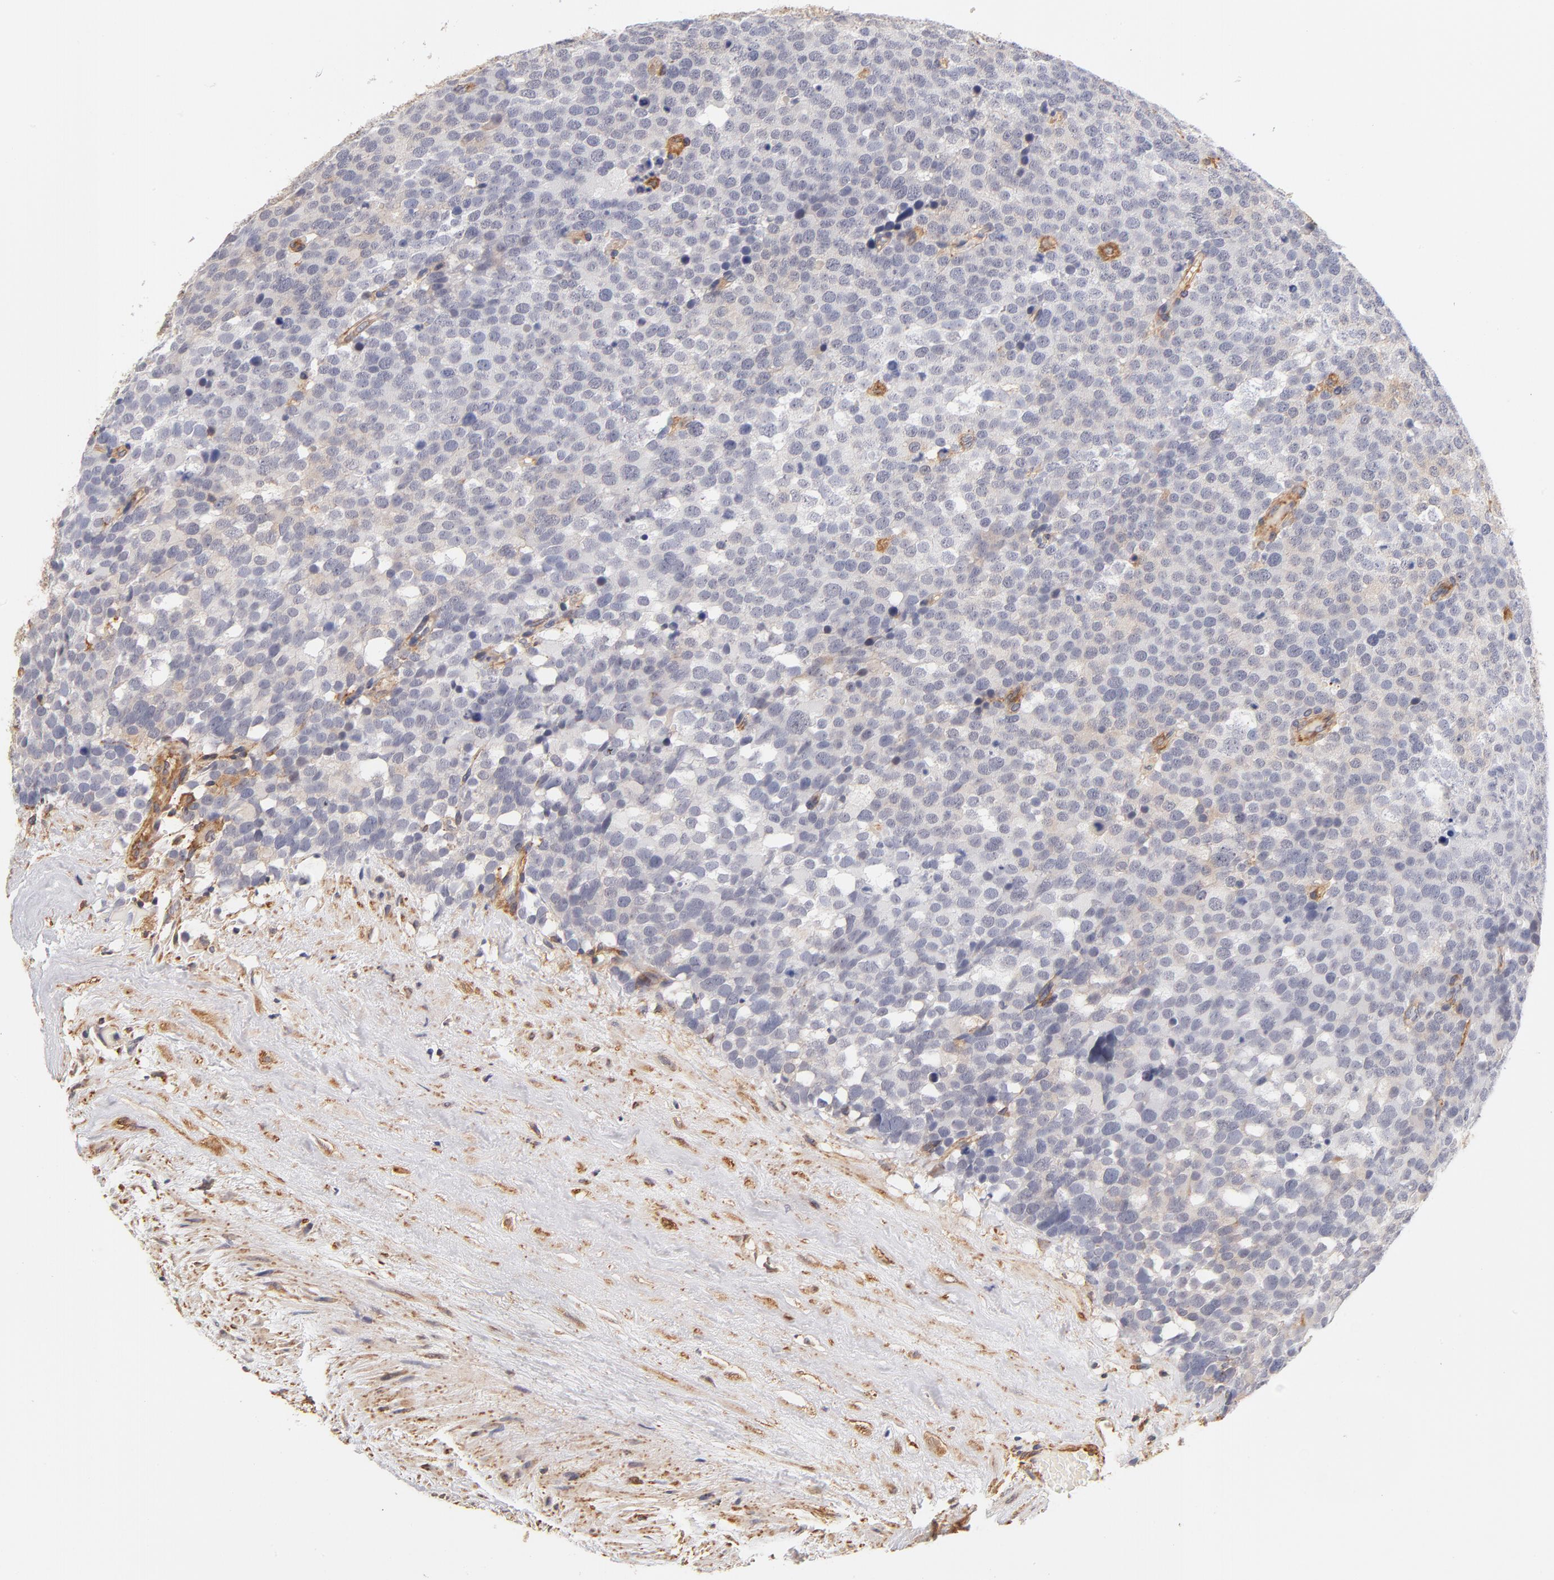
{"staining": {"intensity": "weak", "quantity": "25%-75%", "location": "cytoplasmic/membranous"}, "tissue": "testis cancer", "cell_type": "Tumor cells", "image_type": "cancer", "snomed": [{"axis": "morphology", "description": "Seminoma, NOS"}, {"axis": "topography", "description": "Testis"}], "caption": "A micrograph of human testis cancer (seminoma) stained for a protein displays weak cytoplasmic/membranous brown staining in tumor cells.", "gene": "FCMR", "patient": {"sex": "male", "age": 71}}